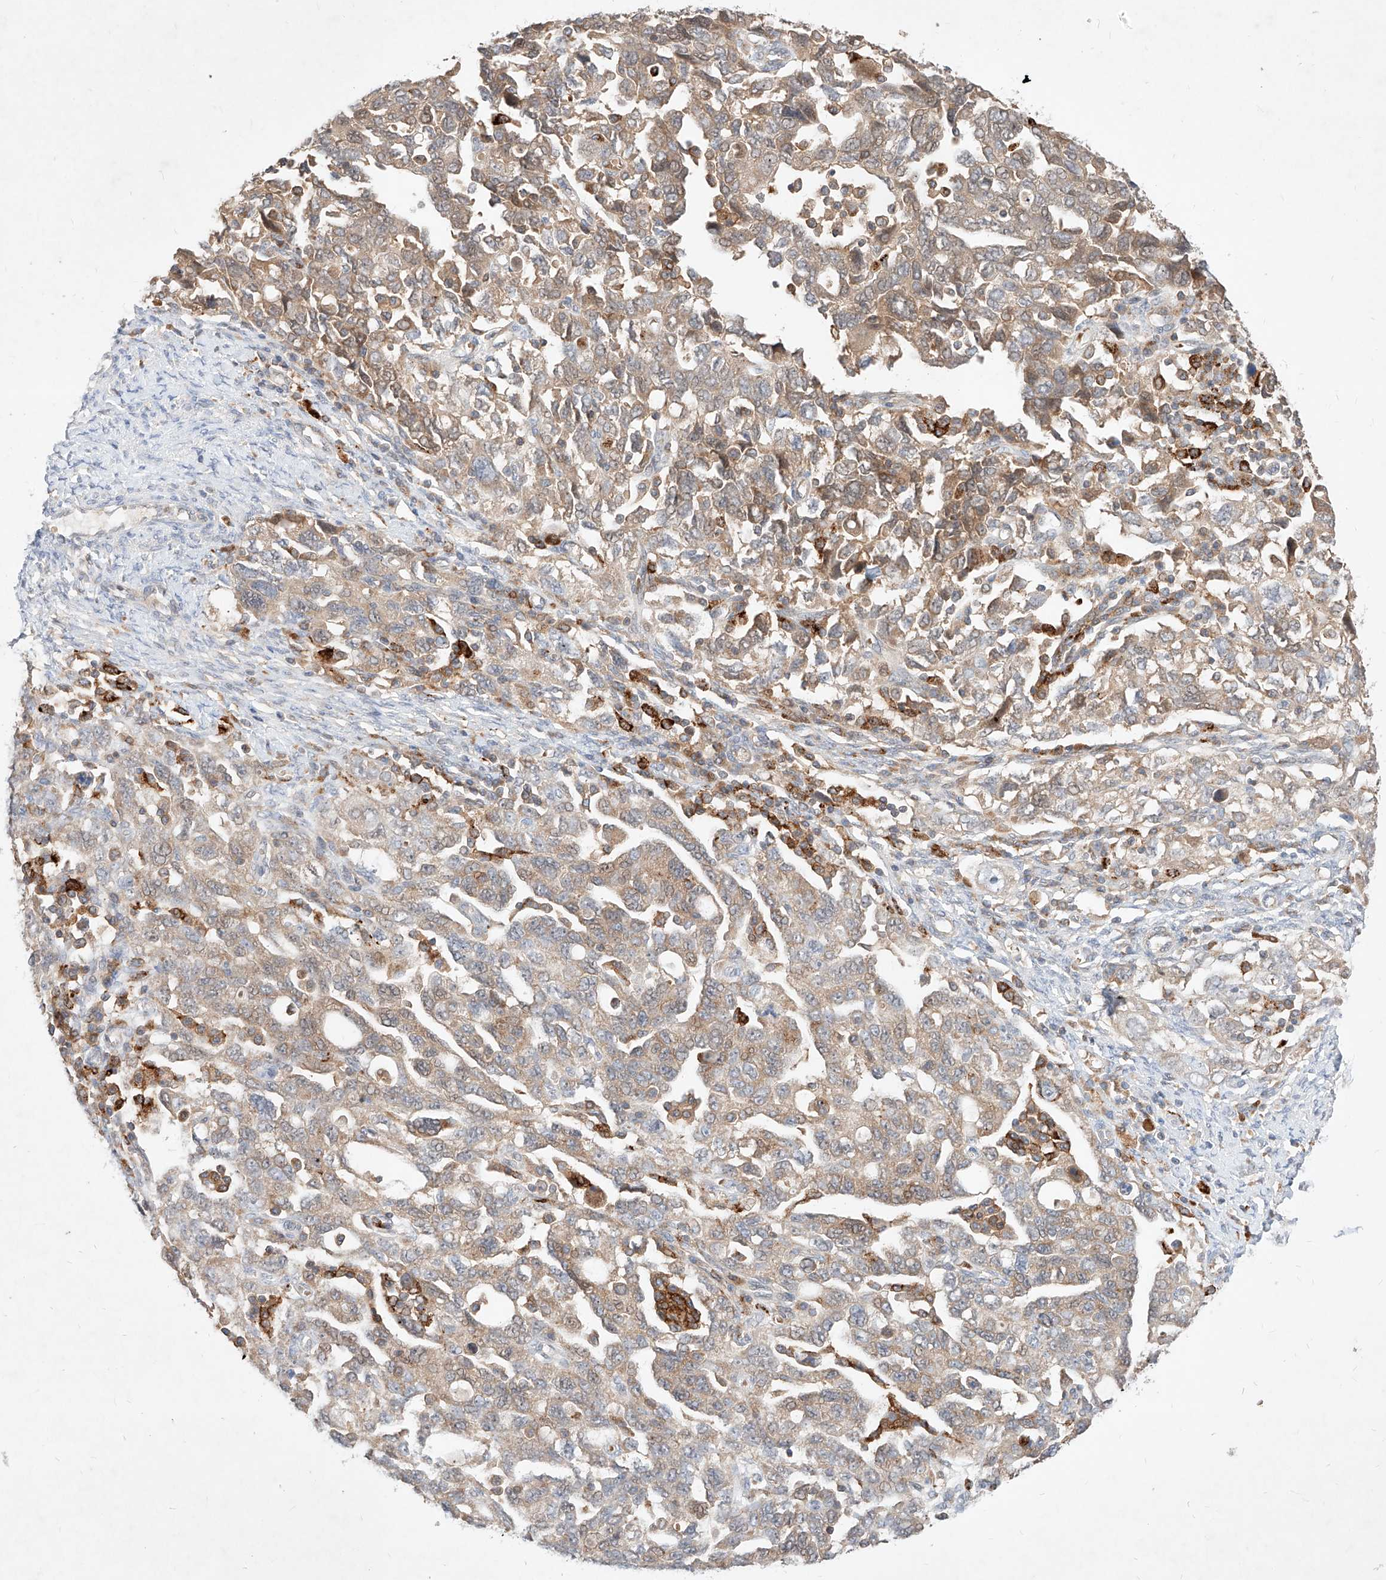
{"staining": {"intensity": "weak", "quantity": "25%-75%", "location": "cytoplasmic/membranous"}, "tissue": "ovarian cancer", "cell_type": "Tumor cells", "image_type": "cancer", "snomed": [{"axis": "morphology", "description": "Carcinoma, NOS"}, {"axis": "morphology", "description": "Cystadenocarcinoma, serous, NOS"}, {"axis": "topography", "description": "Ovary"}], "caption": "Ovarian cancer (carcinoma) tissue reveals weak cytoplasmic/membranous staining in approximately 25%-75% of tumor cells, visualized by immunohistochemistry. (brown staining indicates protein expression, while blue staining denotes nuclei).", "gene": "TSNAX", "patient": {"sex": "female", "age": 69}}